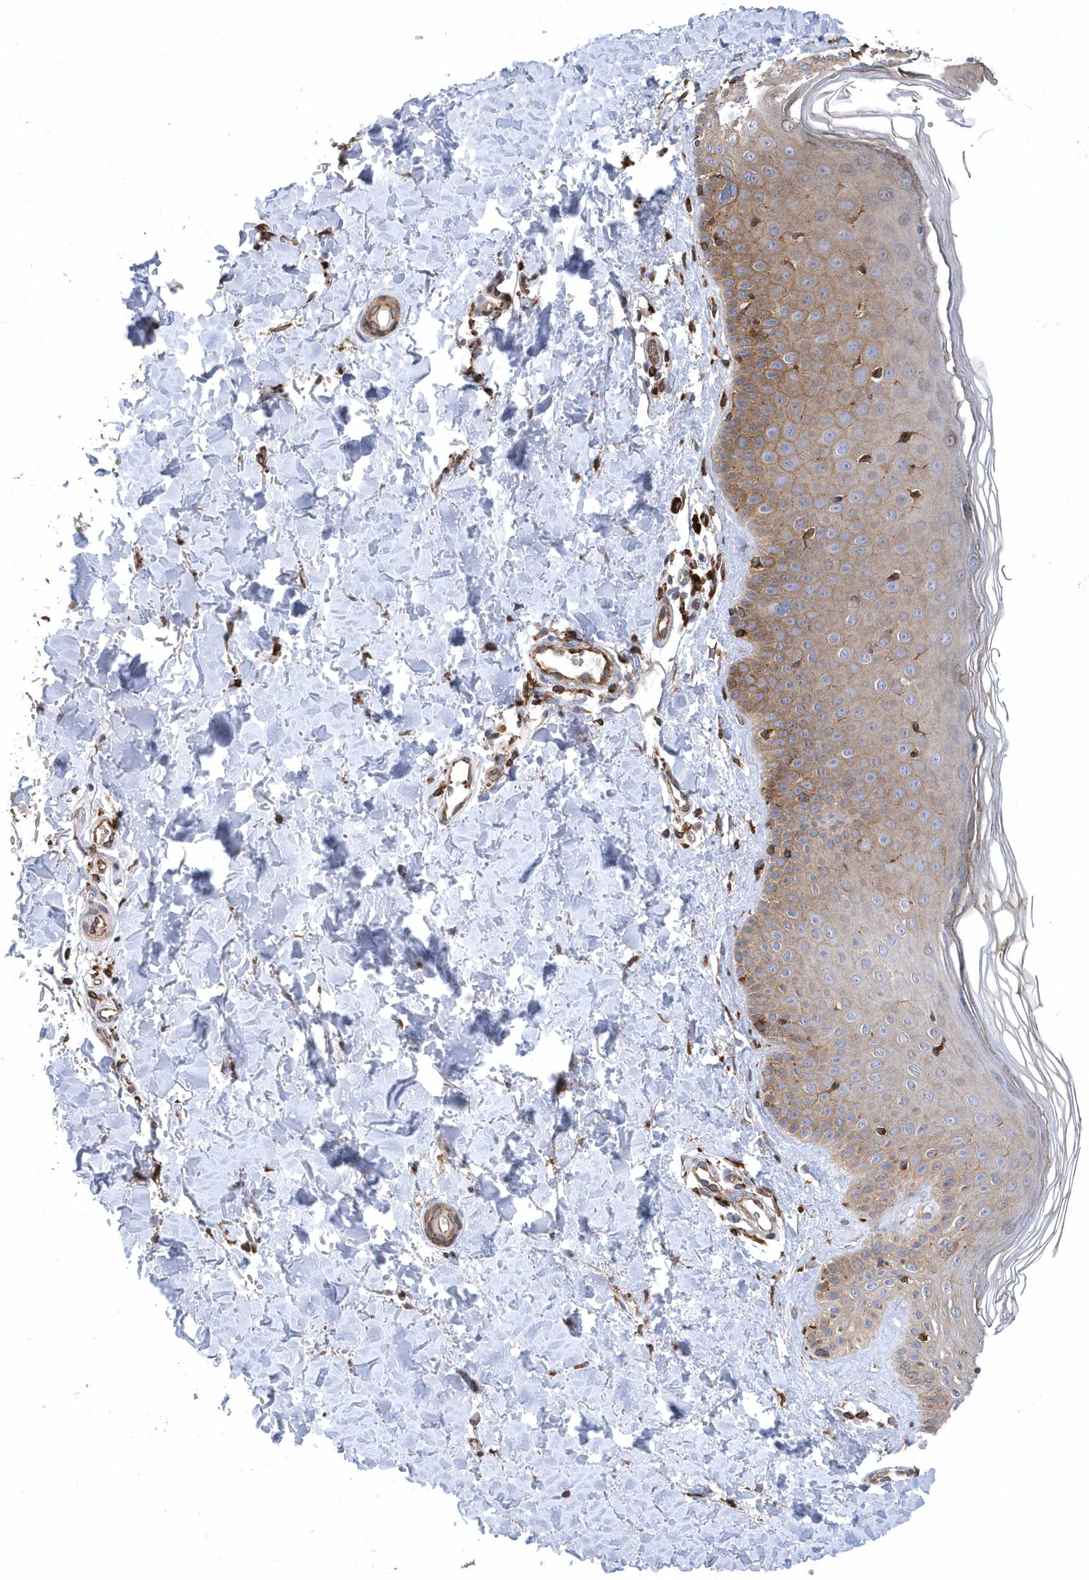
{"staining": {"intensity": "strong", "quantity": ">75%", "location": "cytoplasmic/membranous"}, "tissue": "skin", "cell_type": "Fibroblasts", "image_type": "normal", "snomed": [{"axis": "morphology", "description": "Normal tissue, NOS"}, {"axis": "topography", "description": "Skin"}], "caption": "A histopathology image showing strong cytoplasmic/membranous staining in about >75% of fibroblasts in normal skin, as visualized by brown immunohistochemical staining.", "gene": "VAMP7", "patient": {"sex": "male", "age": 52}}